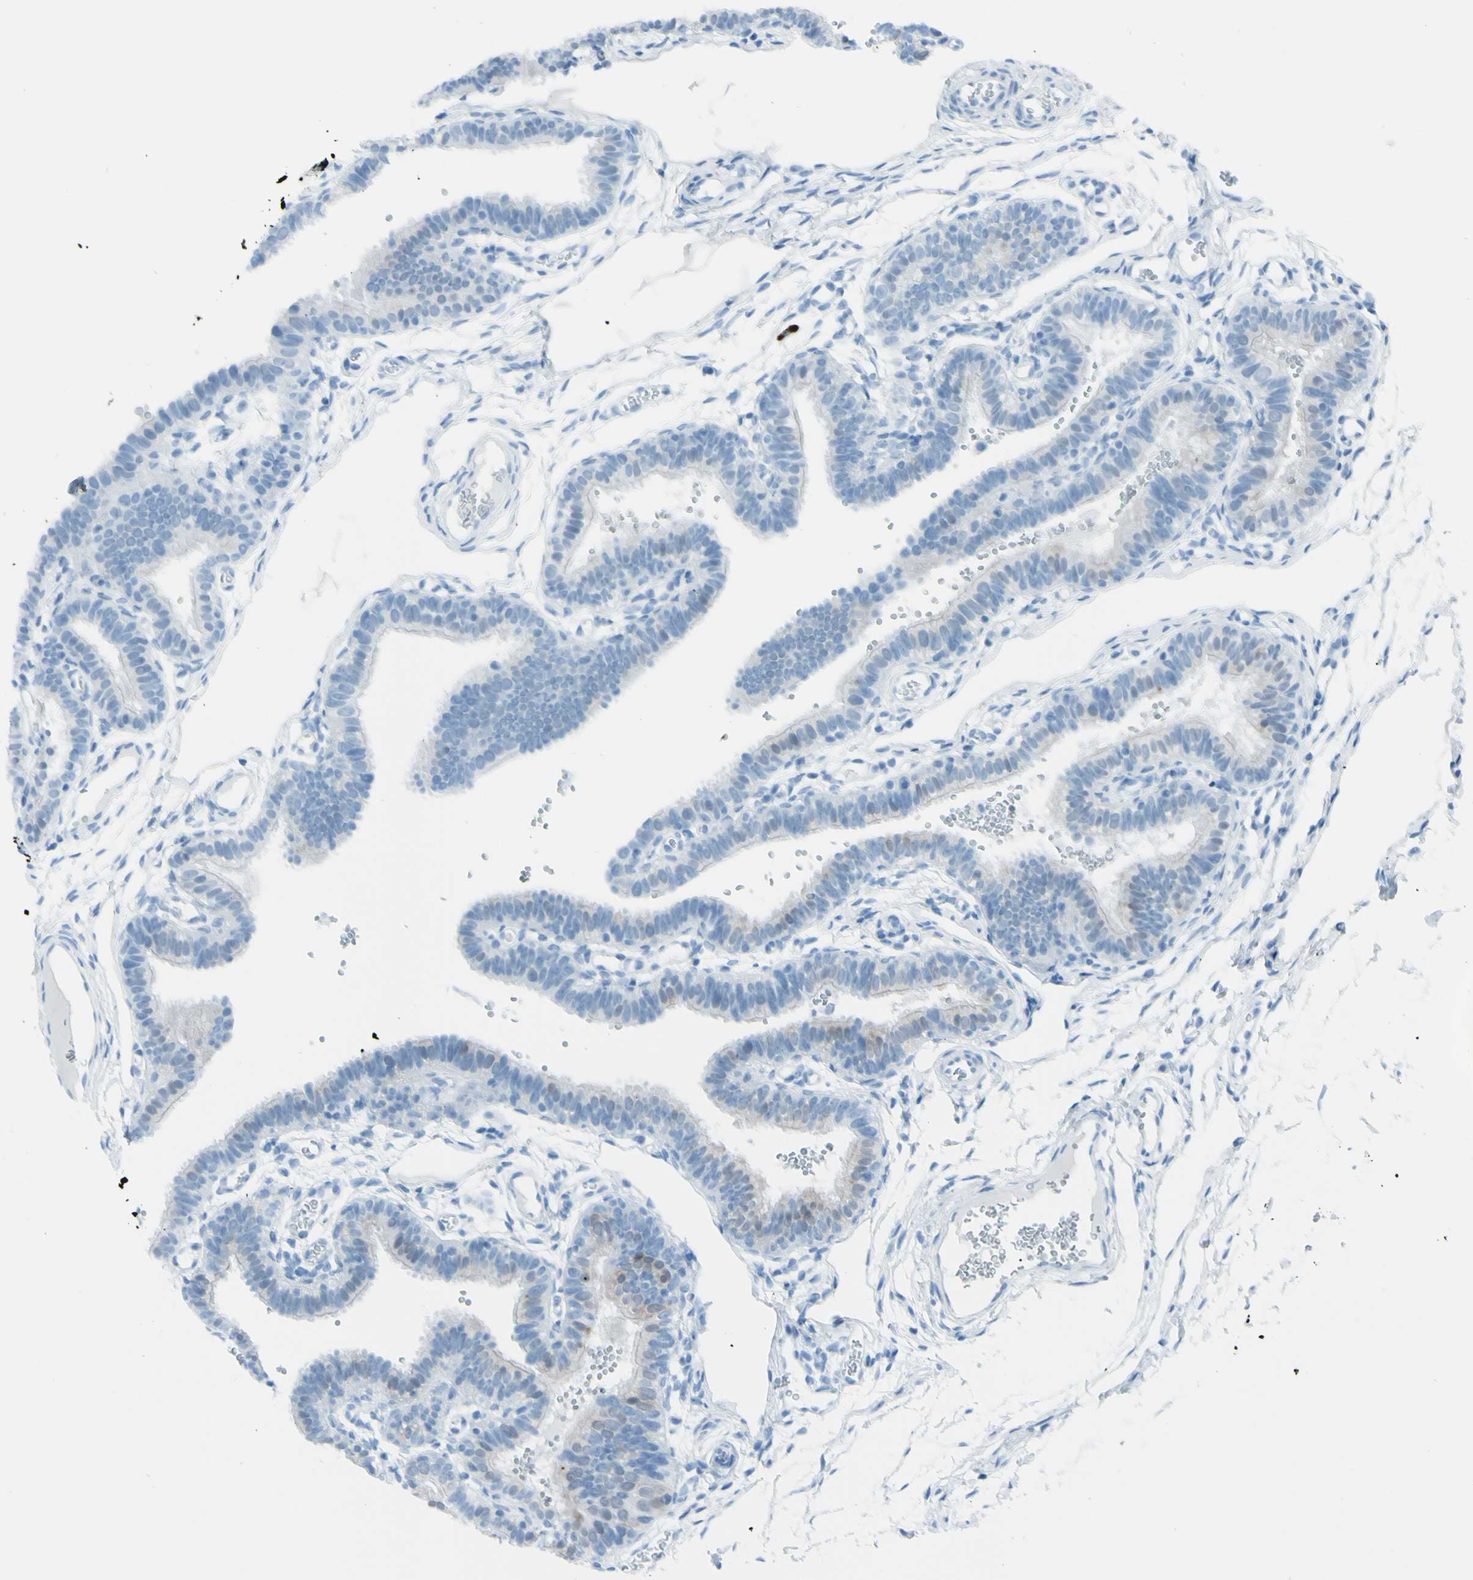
{"staining": {"intensity": "weak", "quantity": "<25%", "location": "nuclear"}, "tissue": "fallopian tube", "cell_type": "Glandular cells", "image_type": "normal", "snomed": [{"axis": "morphology", "description": "Normal tissue, NOS"}, {"axis": "topography", "description": "Fallopian tube"}, {"axis": "topography", "description": "Placenta"}], "caption": "Immunohistochemical staining of normal human fallopian tube displays no significant expression in glandular cells.", "gene": "AFP", "patient": {"sex": "female", "age": 34}}